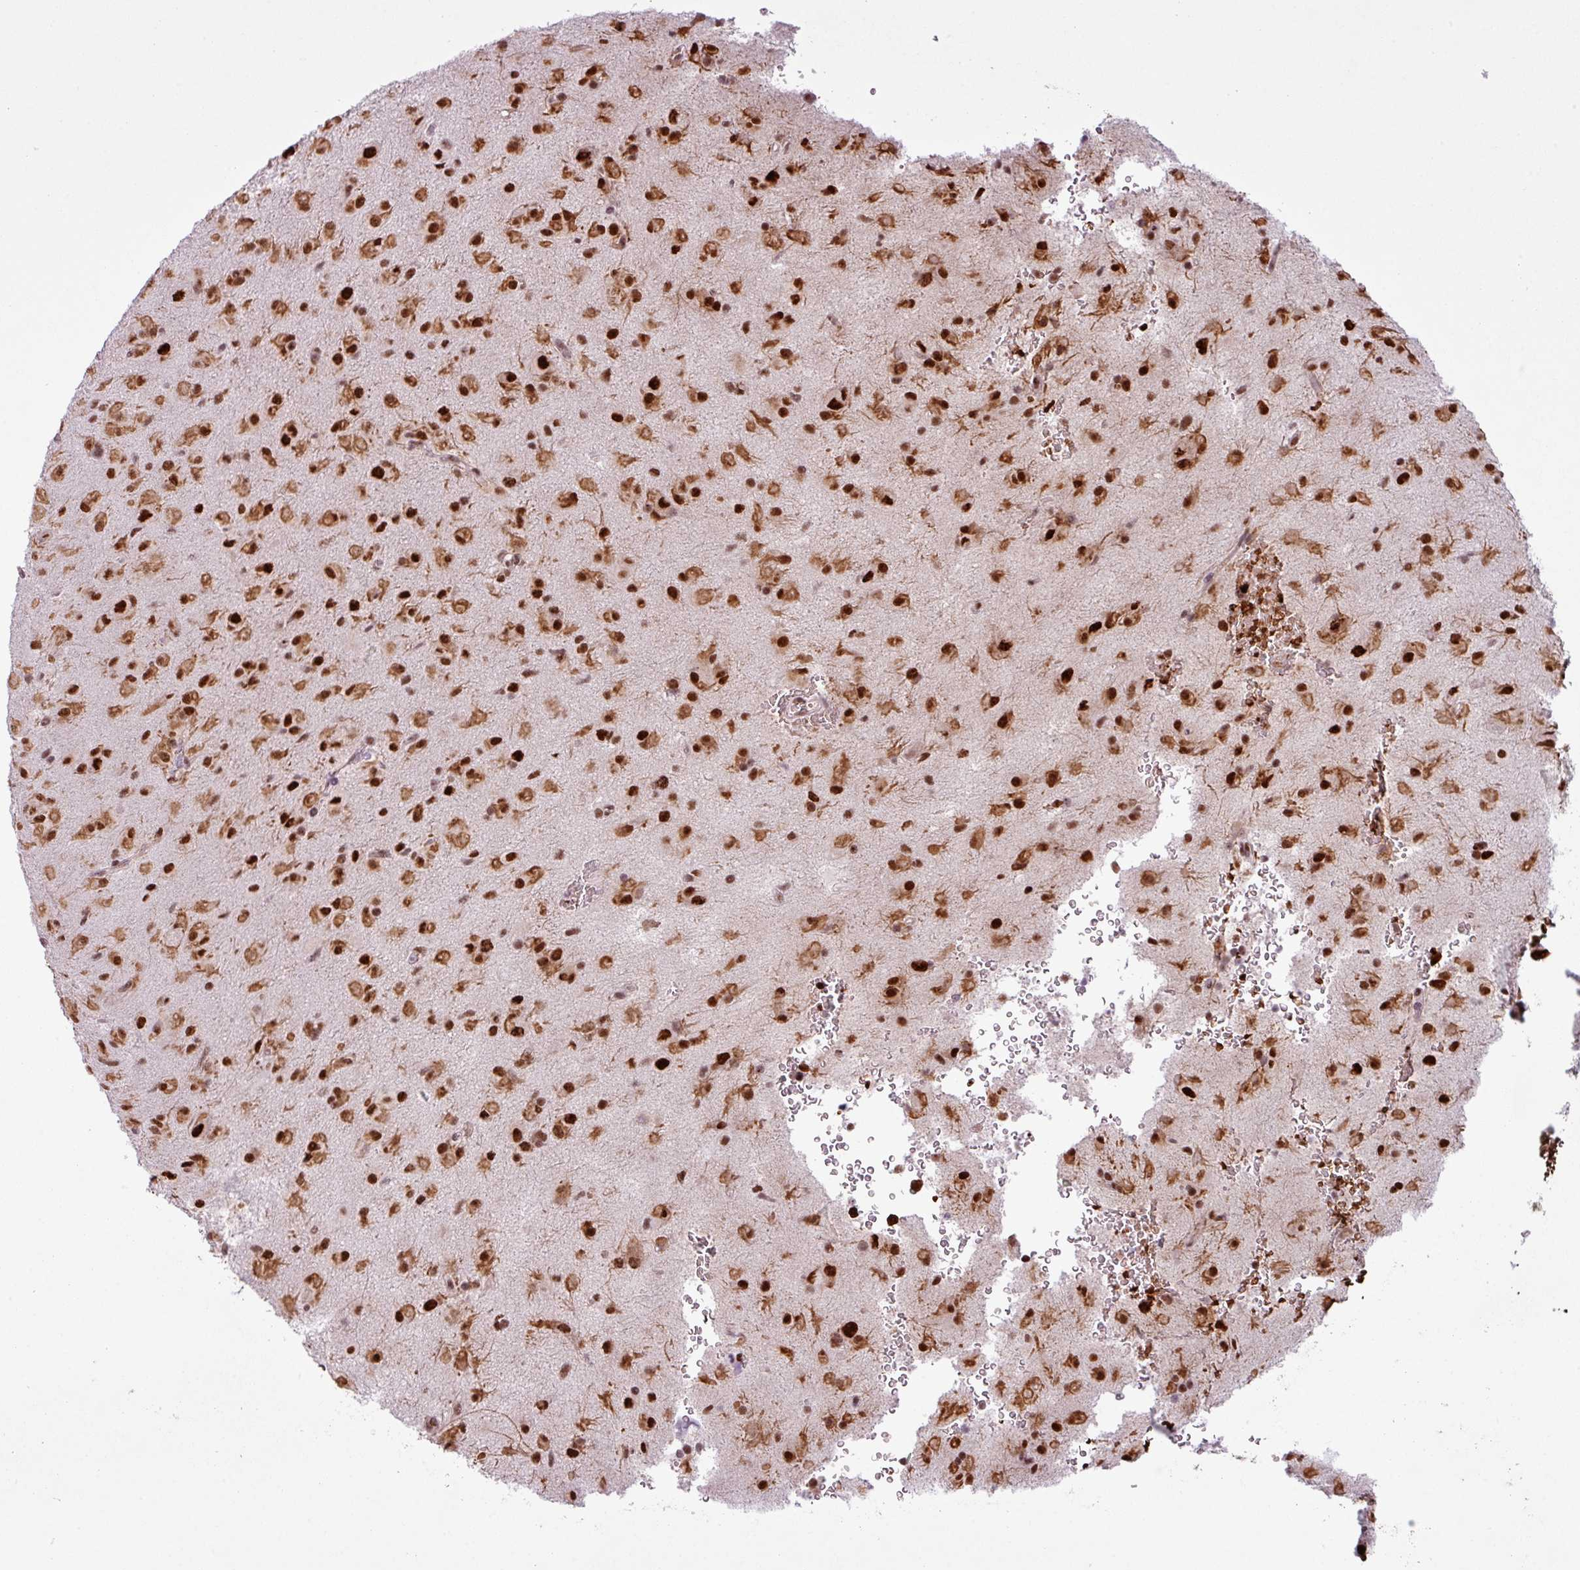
{"staining": {"intensity": "strong", "quantity": ">75%", "location": "nuclear"}, "tissue": "glioma", "cell_type": "Tumor cells", "image_type": "cancer", "snomed": [{"axis": "morphology", "description": "Glioma, malignant, Low grade"}, {"axis": "topography", "description": "Brain"}], "caption": "DAB (3,3'-diaminobenzidine) immunohistochemical staining of human malignant glioma (low-grade) reveals strong nuclear protein positivity in about >75% of tumor cells. Ihc stains the protein in brown and the nuclei are stained blue.", "gene": "PRDM5", "patient": {"sex": "male", "age": 58}}